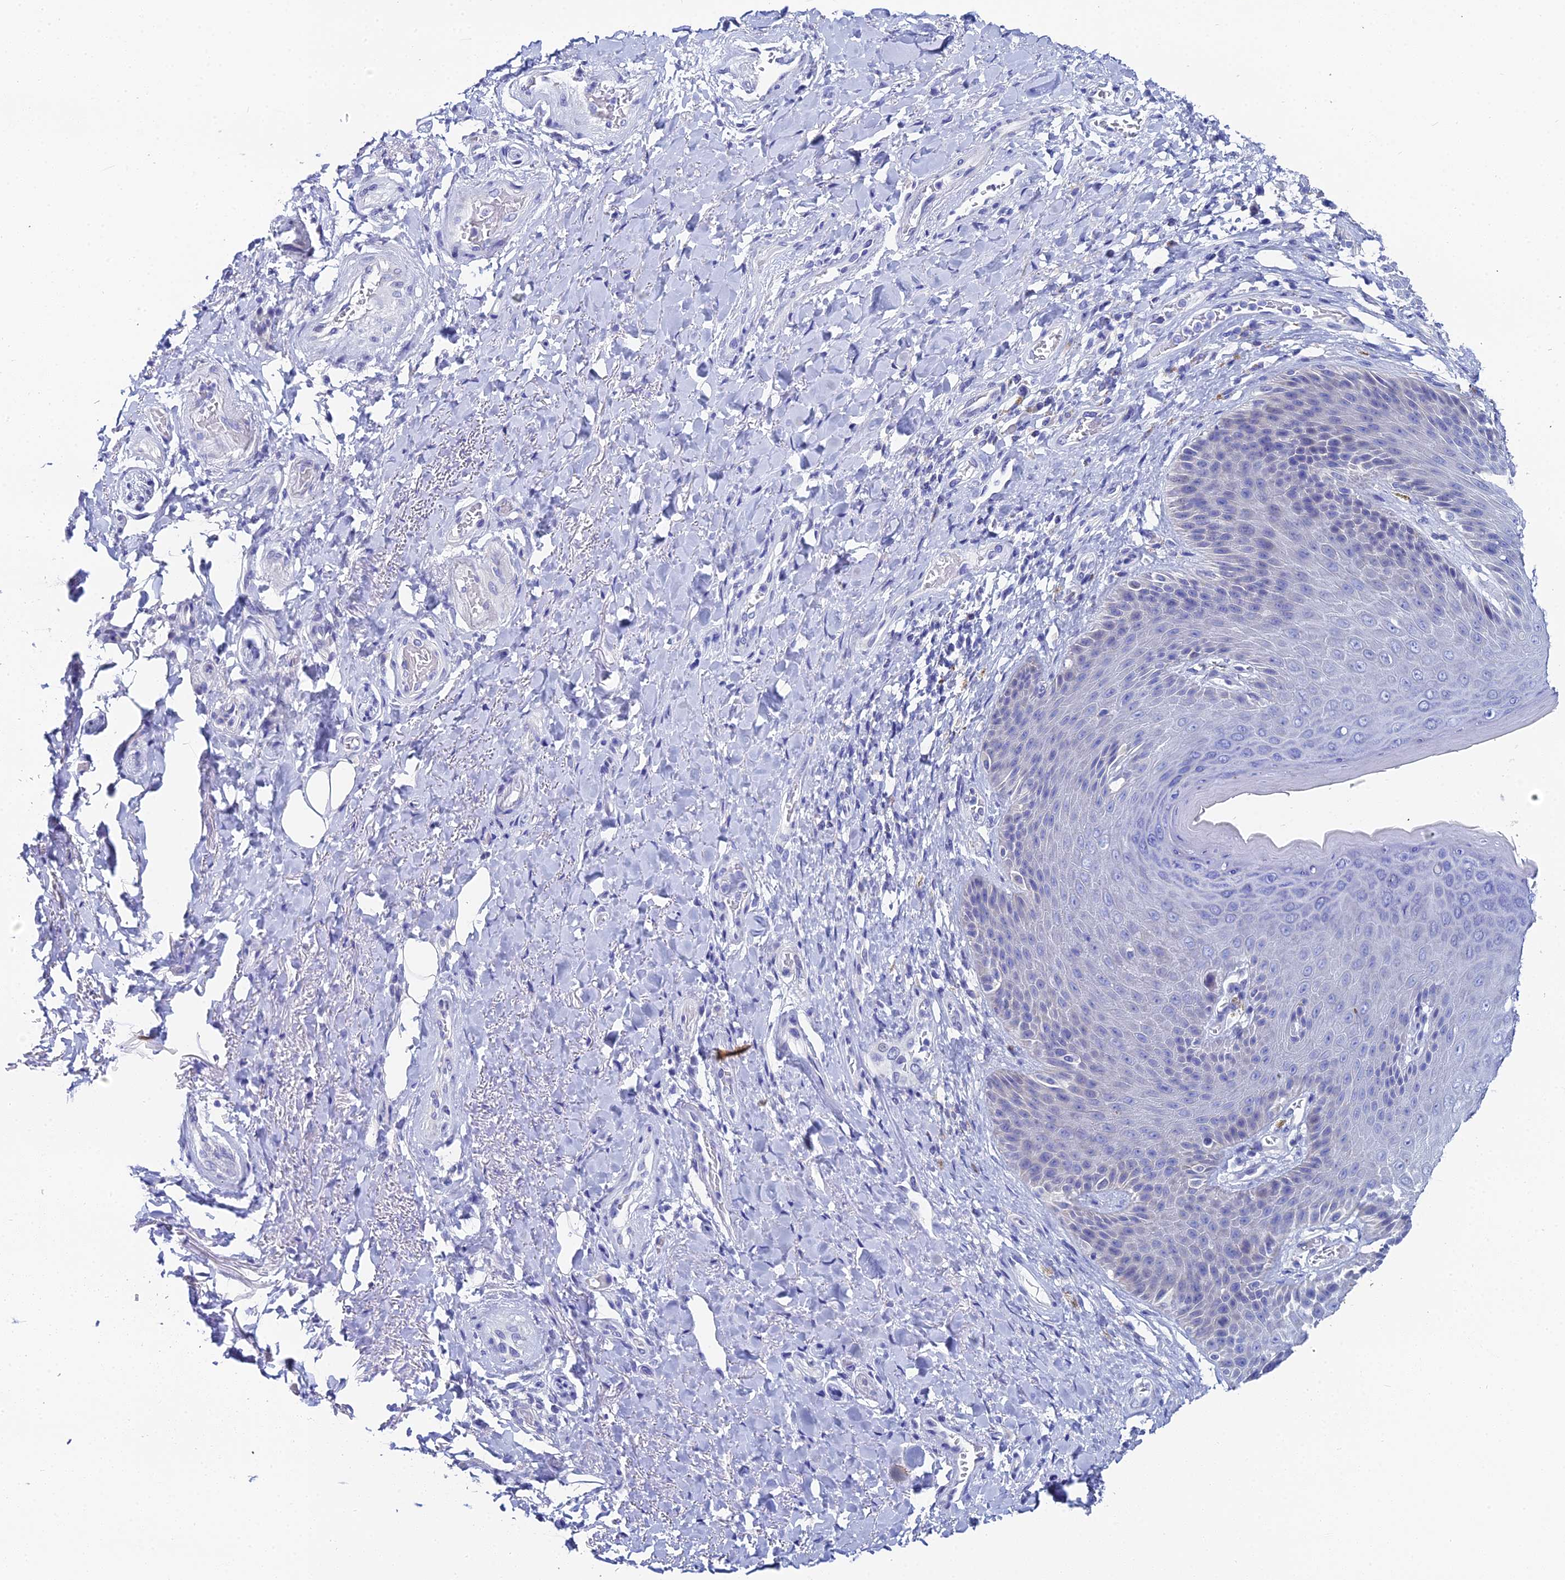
{"staining": {"intensity": "moderate", "quantity": "<25%", "location": "cytoplasmic/membranous"}, "tissue": "skin", "cell_type": "Epidermal cells", "image_type": "normal", "snomed": [{"axis": "morphology", "description": "Normal tissue, NOS"}, {"axis": "topography", "description": "Anal"}], "caption": "Approximately <25% of epidermal cells in normal human skin display moderate cytoplasmic/membranous protein positivity as visualized by brown immunohistochemical staining.", "gene": "OCM2", "patient": {"sex": "female", "age": 89}}